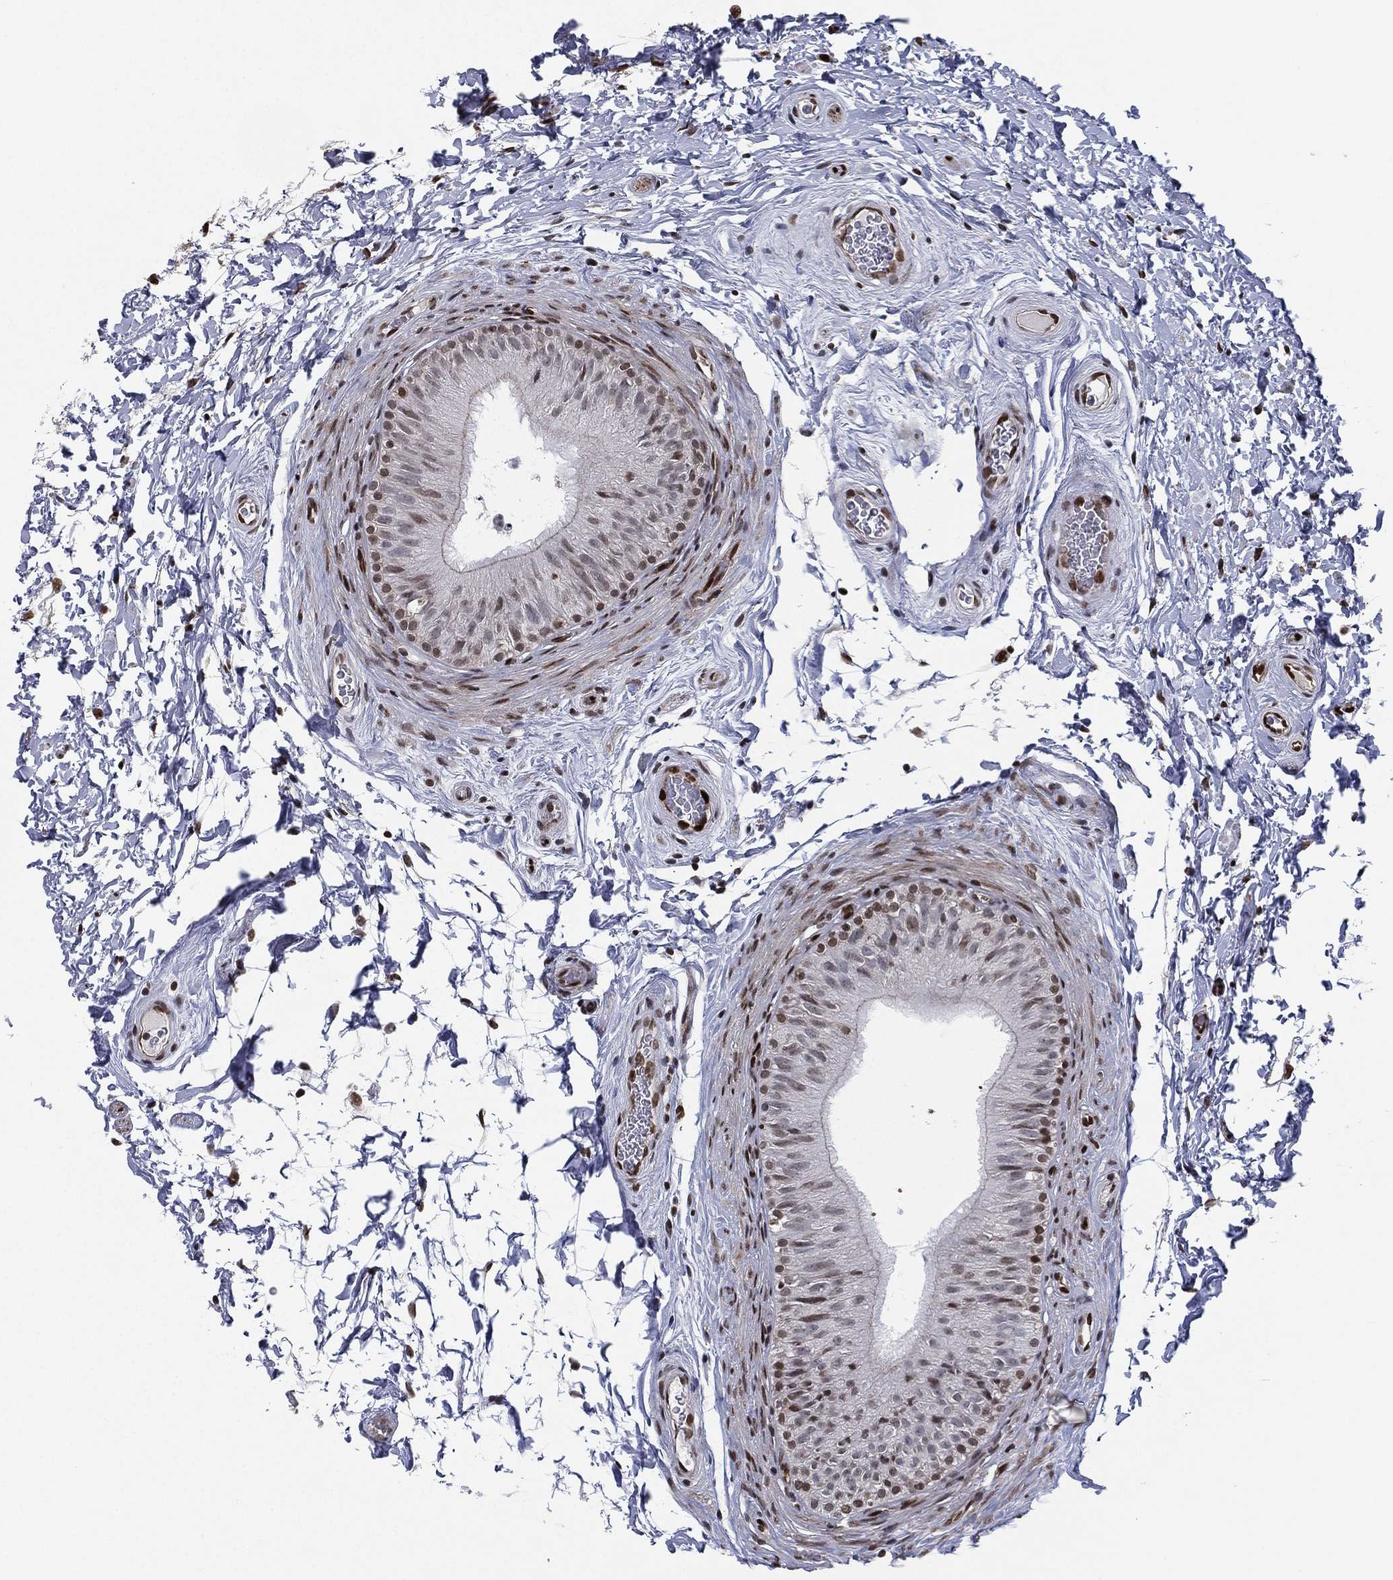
{"staining": {"intensity": "moderate", "quantity": "25%-75%", "location": "nuclear"}, "tissue": "epididymis", "cell_type": "Glandular cells", "image_type": "normal", "snomed": [{"axis": "morphology", "description": "Normal tissue, NOS"}, {"axis": "topography", "description": "Epididymis"}], "caption": "IHC of normal human epididymis exhibits medium levels of moderate nuclear staining in approximately 25%-75% of glandular cells. Nuclei are stained in blue.", "gene": "LMNB1", "patient": {"sex": "male", "age": 34}}